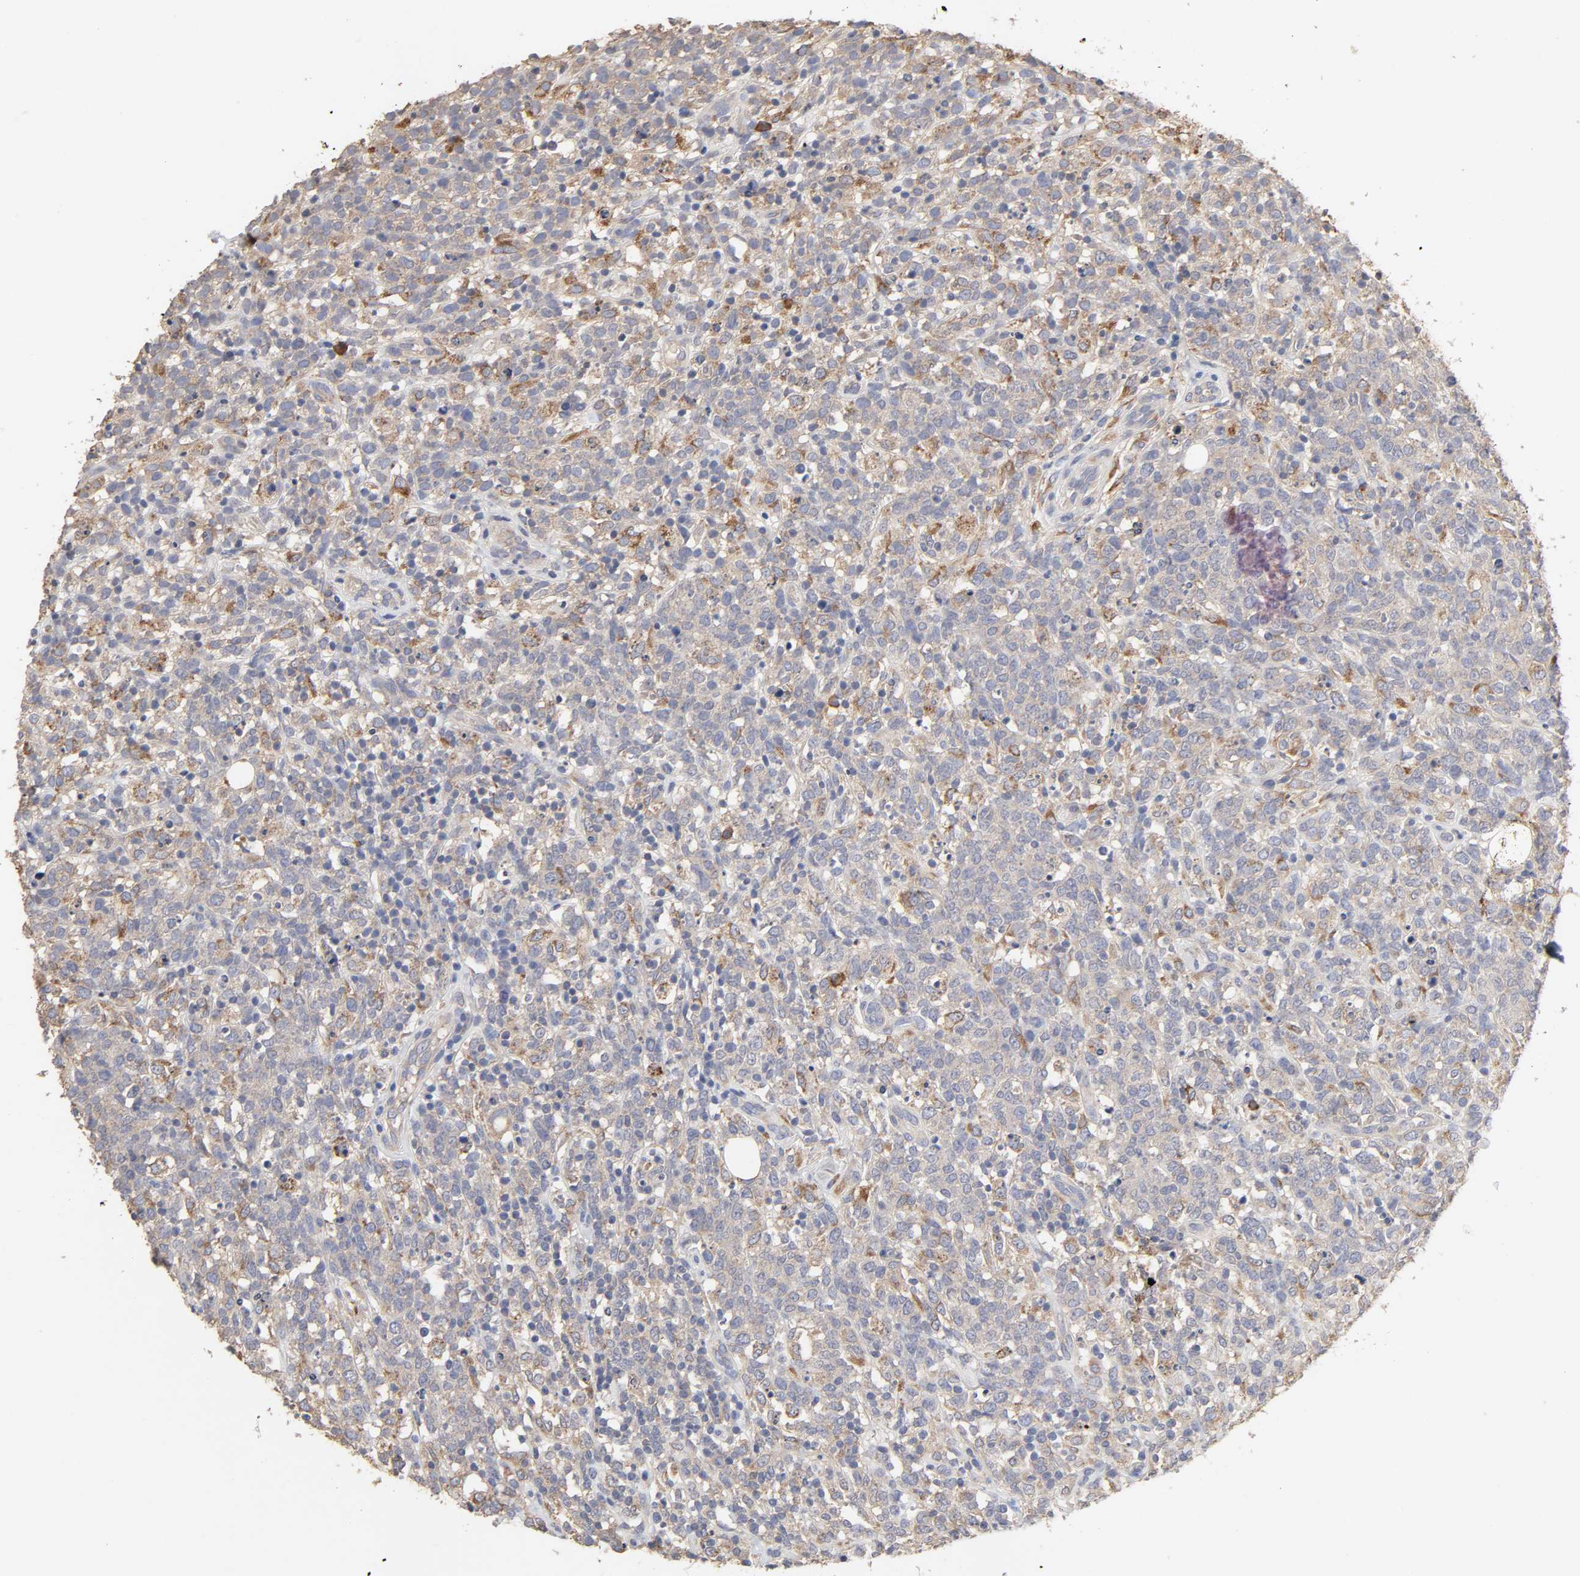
{"staining": {"intensity": "weak", "quantity": "25%-75%", "location": "cytoplasmic/membranous"}, "tissue": "lymphoma", "cell_type": "Tumor cells", "image_type": "cancer", "snomed": [{"axis": "morphology", "description": "Malignant lymphoma, non-Hodgkin's type, High grade"}, {"axis": "topography", "description": "Lymph node"}], "caption": "Weak cytoplasmic/membranous positivity for a protein is identified in about 25%-75% of tumor cells of lymphoma using immunohistochemistry.", "gene": "EIF4G2", "patient": {"sex": "female", "age": 73}}